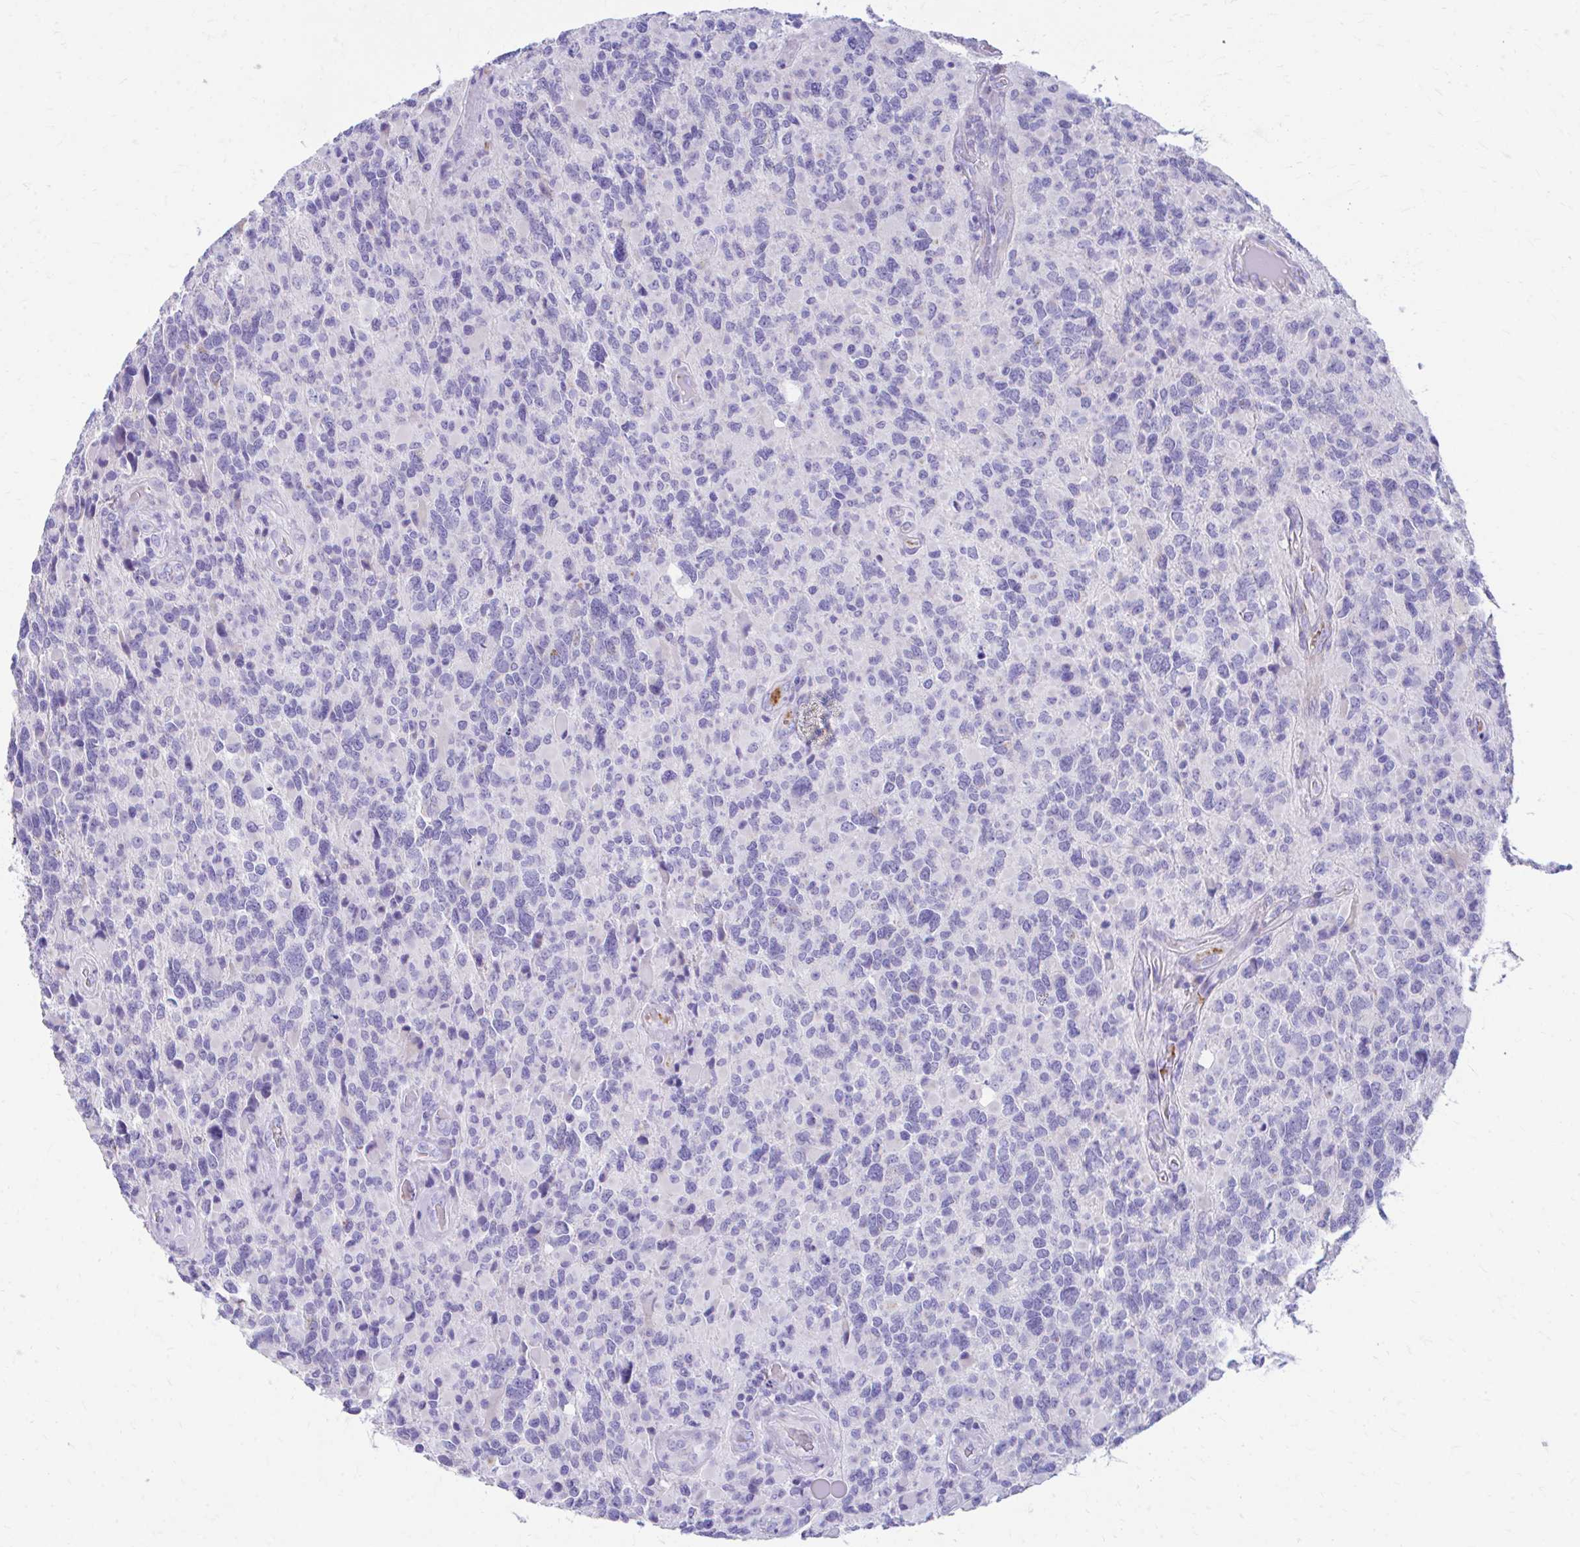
{"staining": {"intensity": "negative", "quantity": "none", "location": "none"}, "tissue": "glioma", "cell_type": "Tumor cells", "image_type": "cancer", "snomed": [{"axis": "morphology", "description": "Glioma, malignant, High grade"}, {"axis": "topography", "description": "Brain"}], "caption": "Immunohistochemistry image of high-grade glioma (malignant) stained for a protein (brown), which displays no positivity in tumor cells.", "gene": "KRIT1", "patient": {"sex": "female", "age": 40}}